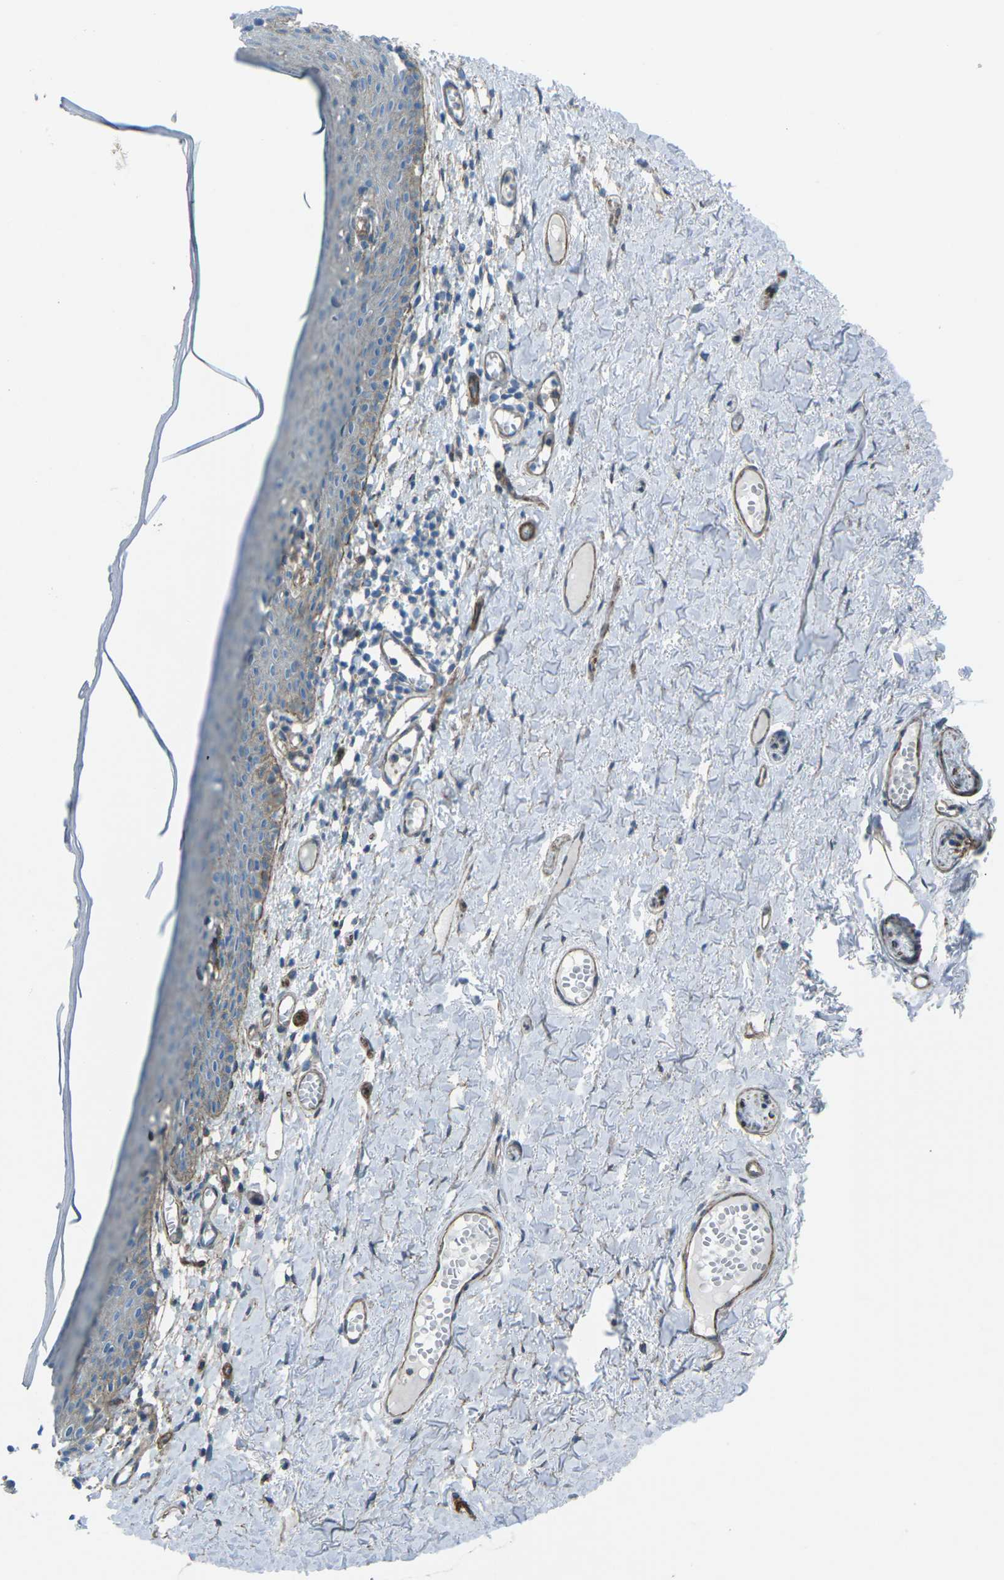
{"staining": {"intensity": "weak", "quantity": "<25%", "location": "cytoplasmic/membranous"}, "tissue": "skin", "cell_type": "Epidermal cells", "image_type": "normal", "snomed": [{"axis": "morphology", "description": "Normal tissue, NOS"}, {"axis": "topography", "description": "Adipose tissue"}, {"axis": "topography", "description": "Vascular tissue"}, {"axis": "topography", "description": "Anal"}, {"axis": "topography", "description": "Peripheral nerve tissue"}], "caption": "Immunohistochemistry of unremarkable skin displays no expression in epidermal cells.", "gene": "UTRN", "patient": {"sex": "female", "age": 54}}